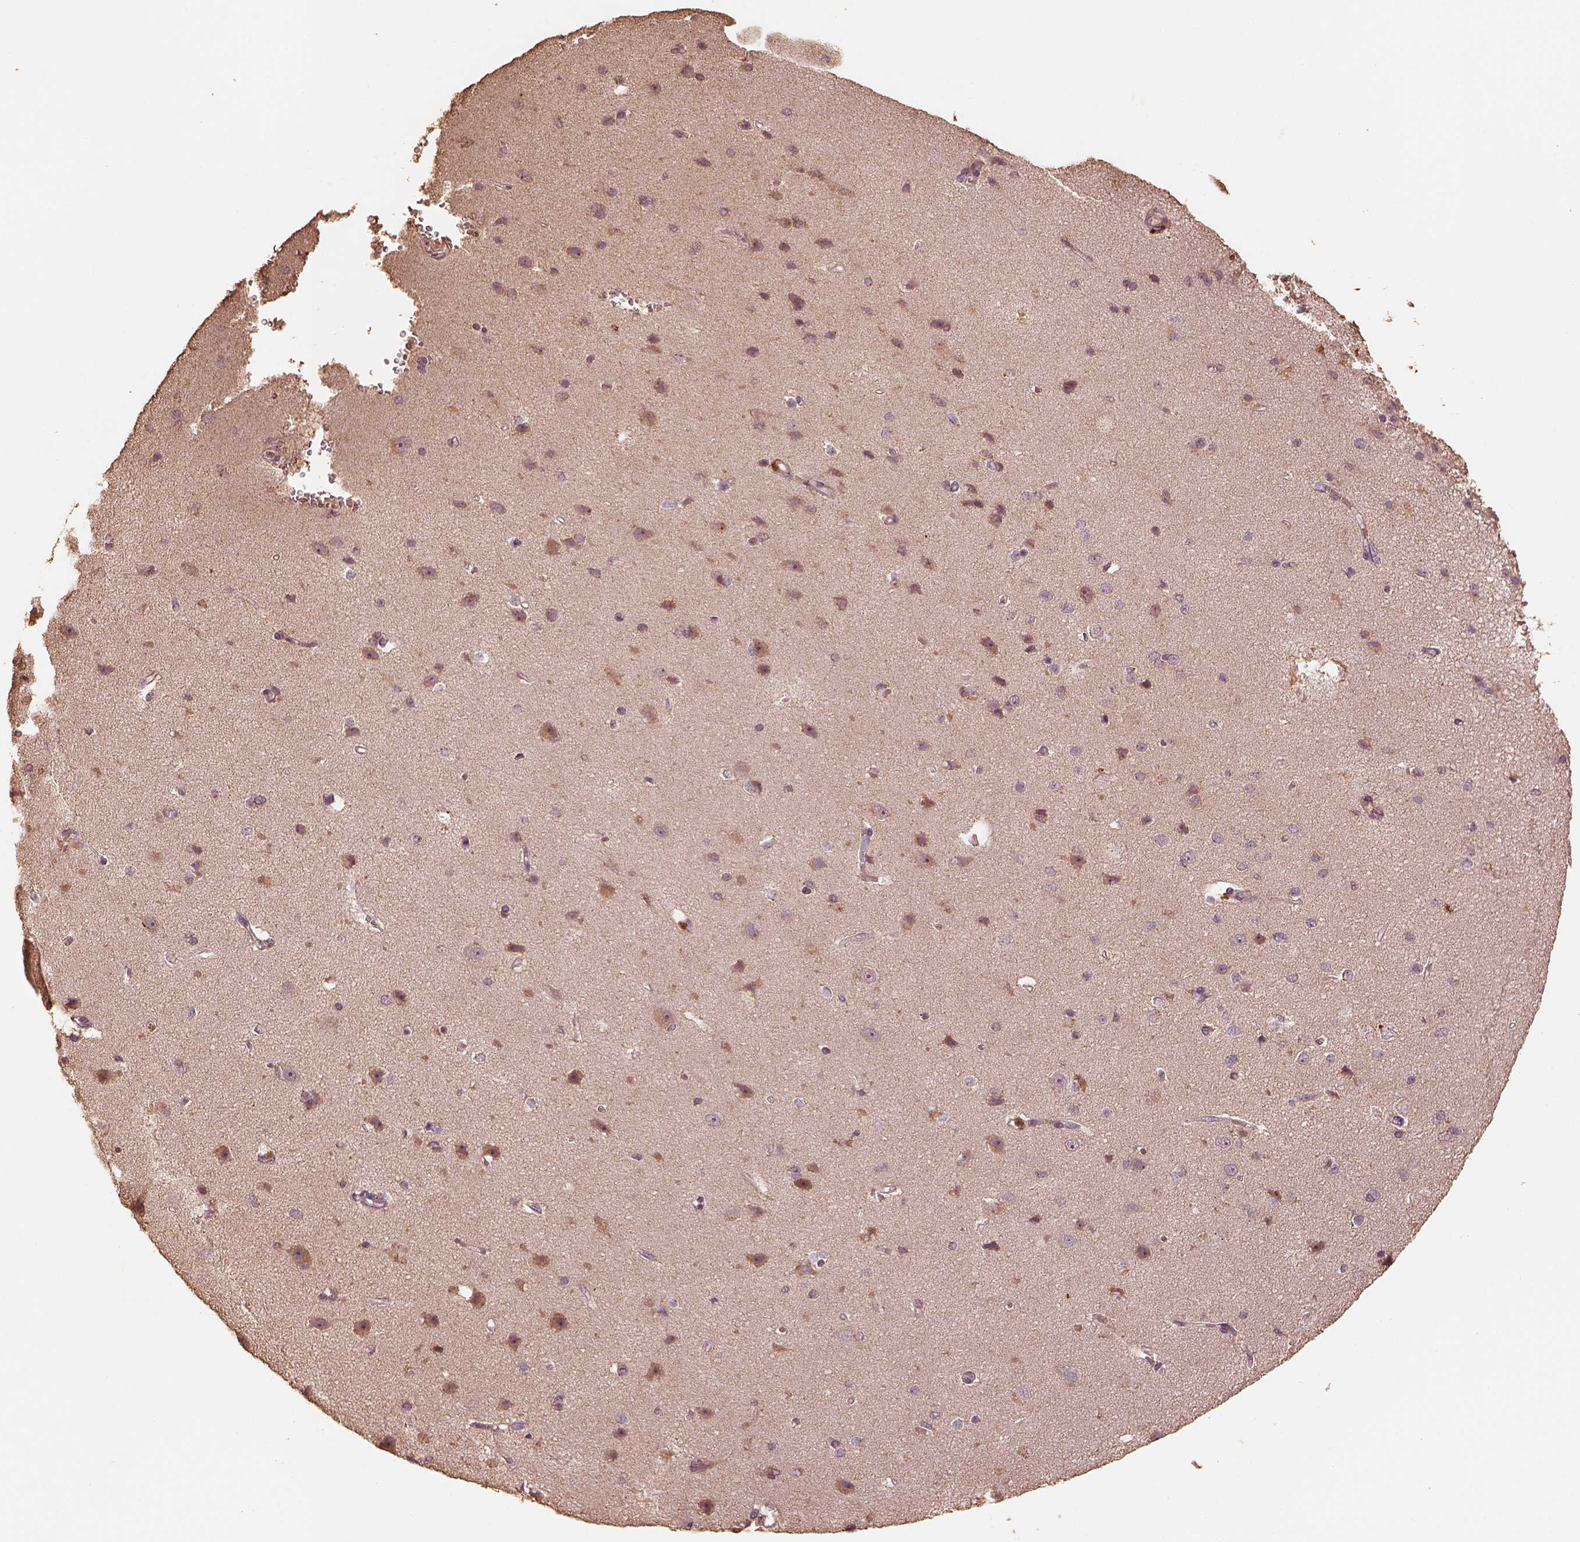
{"staining": {"intensity": "weak", "quantity": "<25%", "location": "cytoplasmic/membranous"}, "tissue": "cerebral cortex", "cell_type": "Endothelial cells", "image_type": "normal", "snomed": [{"axis": "morphology", "description": "Normal tissue, NOS"}, {"axis": "topography", "description": "Cerebral cortex"}], "caption": "The photomicrograph demonstrates no significant positivity in endothelial cells of cerebral cortex.", "gene": "PTGES2", "patient": {"sex": "male", "age": 37}}